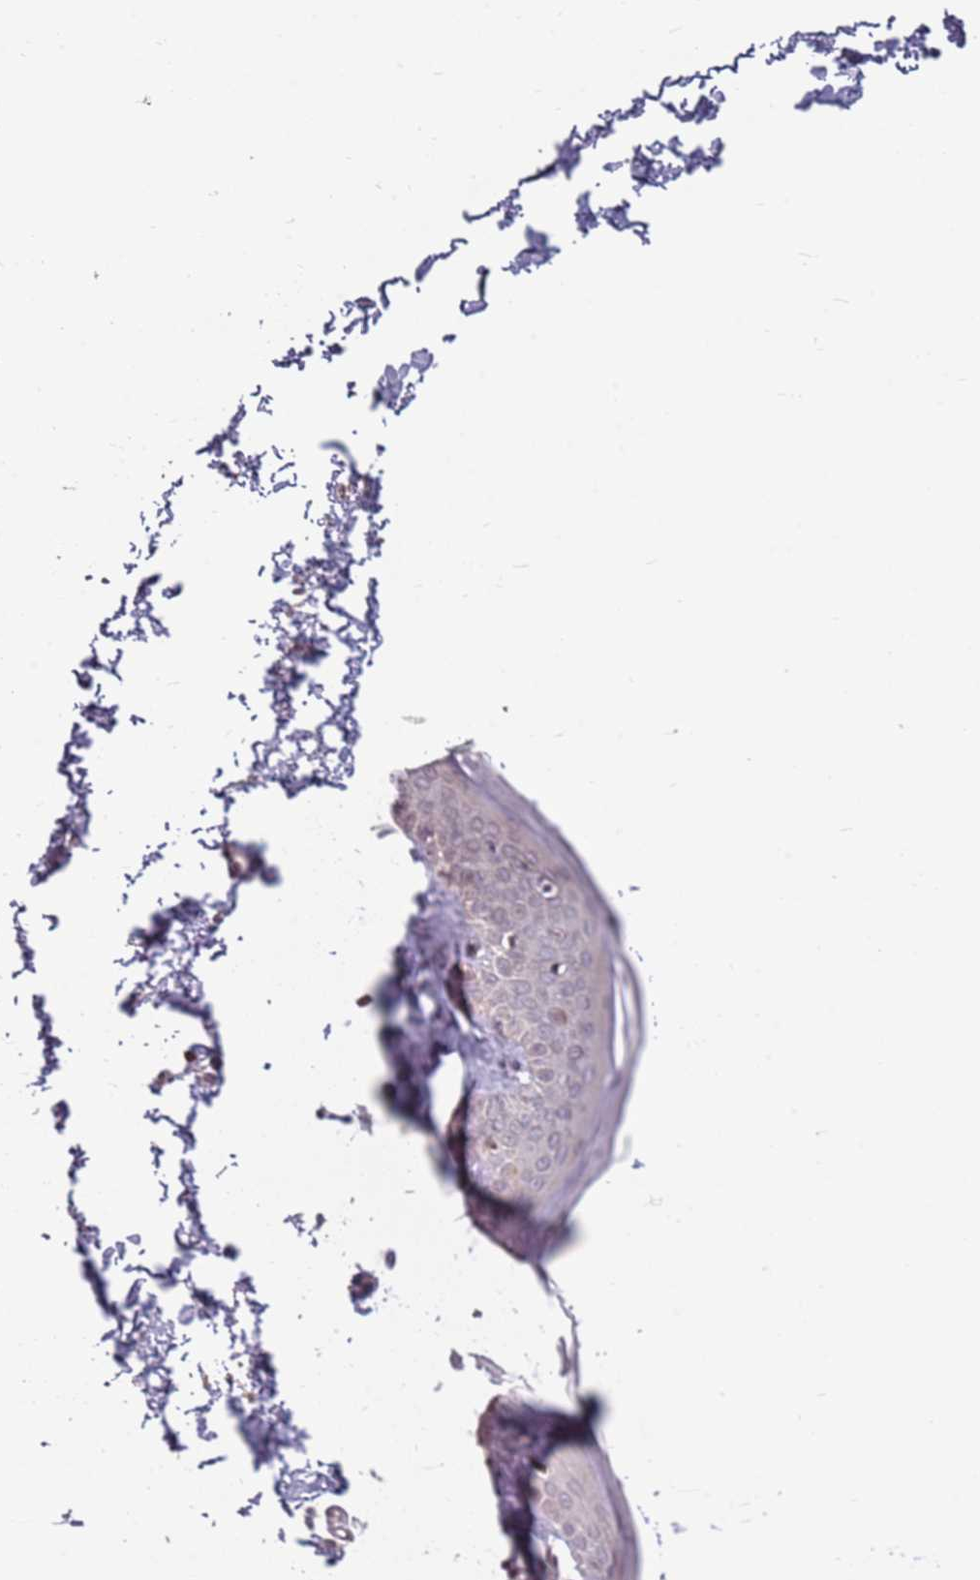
{"staining": {"intensity": "weak", "quantity": "<25%", "location": "cytoplasmic/membranous"}, "tissue": "skin", "cell_type": "Fibroblasts", "image_type": "normal", "snomed": [{"axis": "morphology", "description": "Normal tissue, NOS"}, {"axis": "topography", "description": "Skin"}], "caption": "Immunohistochemistry (IHC) photomicrograph of benign skin stained for a protein (brown), which shows no expression in fibroblasts. The staining was performed using DAB to visualize the protein expression in brown, while the nuclei were stained in blue with hematoxylin (Magnification: 20x).", "gene": "ADGRG1", "patient": {"sex": "female", "age": 64}}